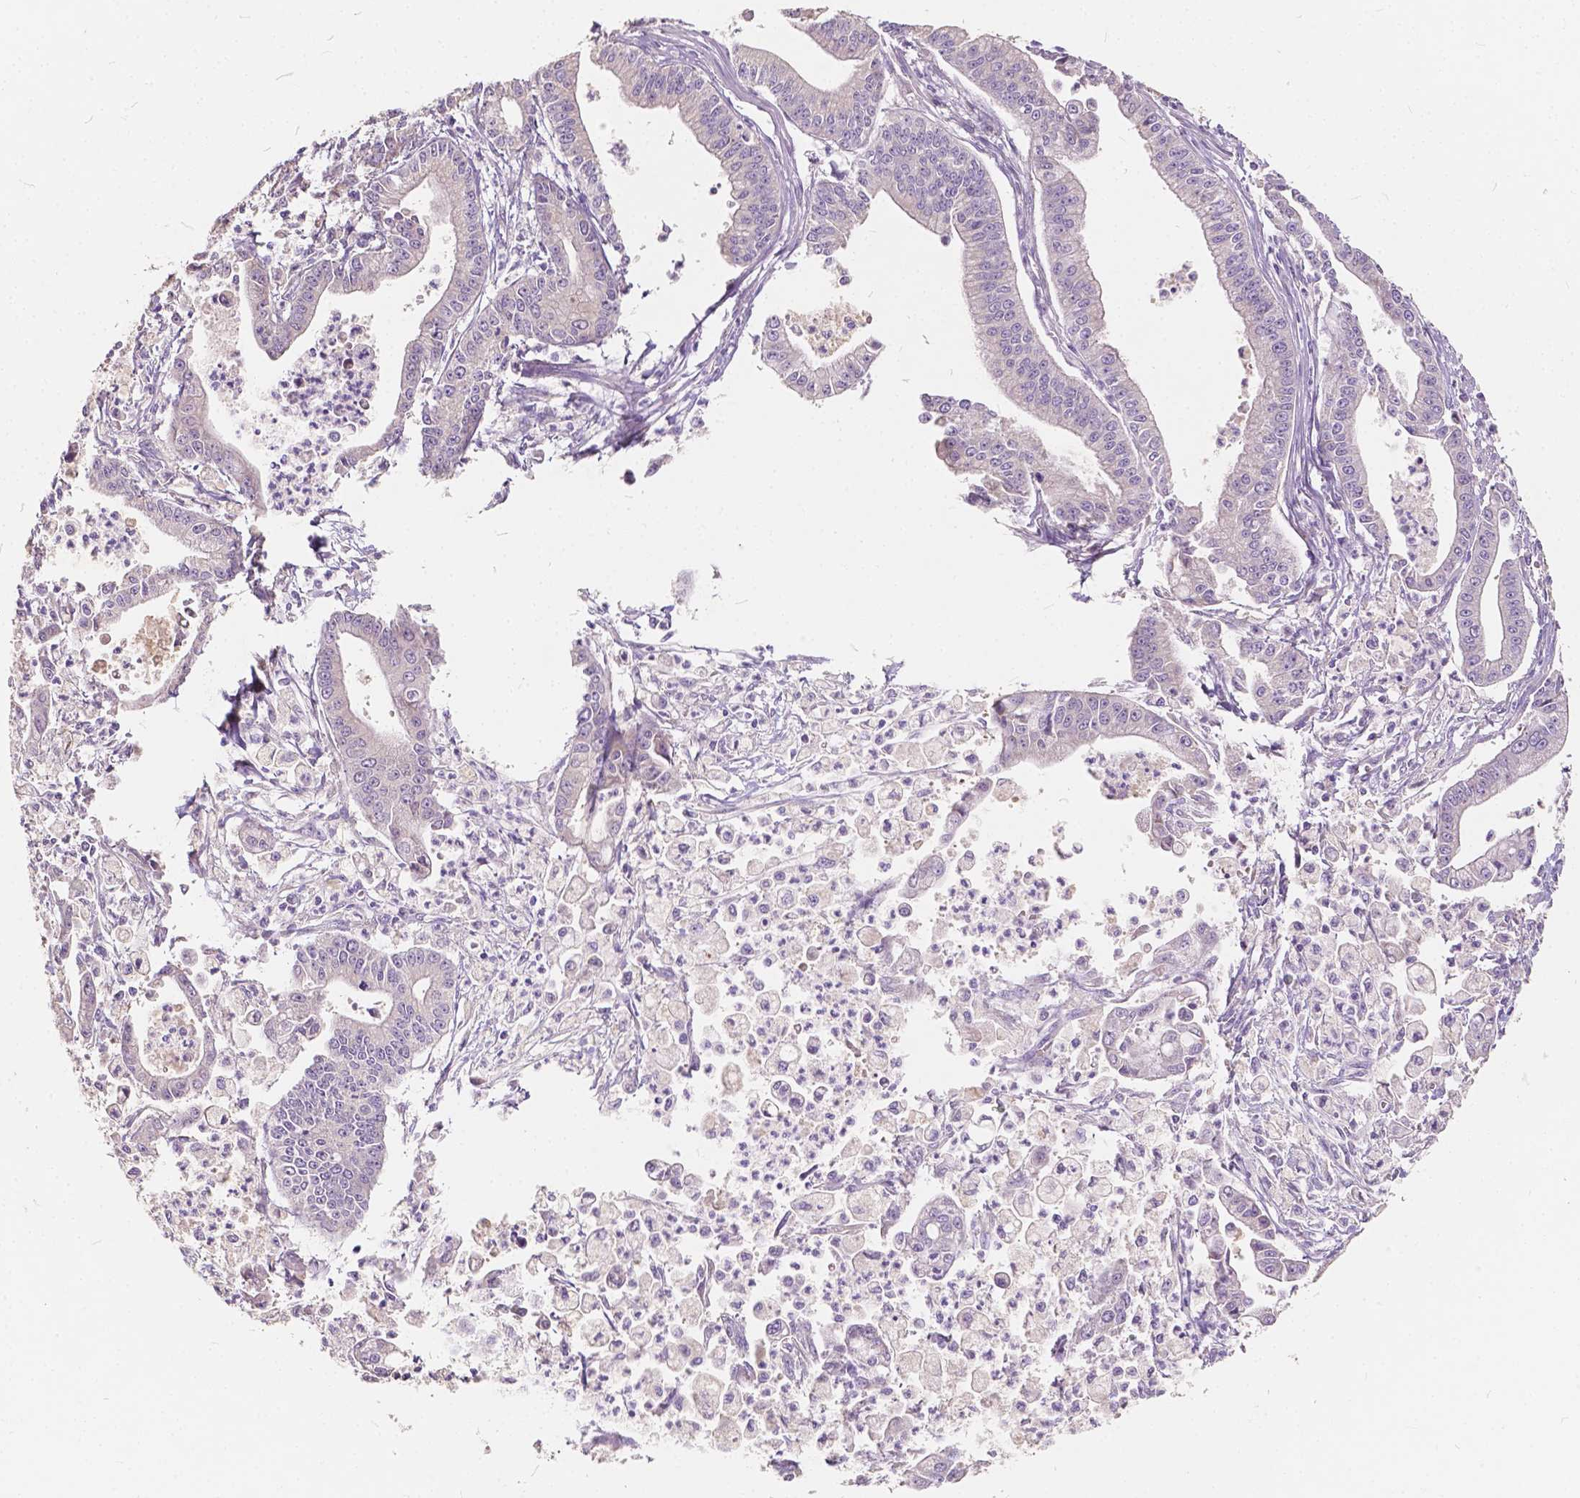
{"staining": {"intensity": "negative", "quantity": "none", "location": "none"}, "tissue": "pancreatic cancer", "cell_type": "Tumor cells", "image_type": "cancer", "snomed": [{"axis": "morphology", "description": "Adenocarcinoma, NOS"}, {"axis": "topography", "description": "Pancreas"}], "caption": "There is no significant staining in tumor cells of pancreatic adenocarcinoma.", "gene": "SLC7A8", "patient": {"sex": "female", "age": 65}}